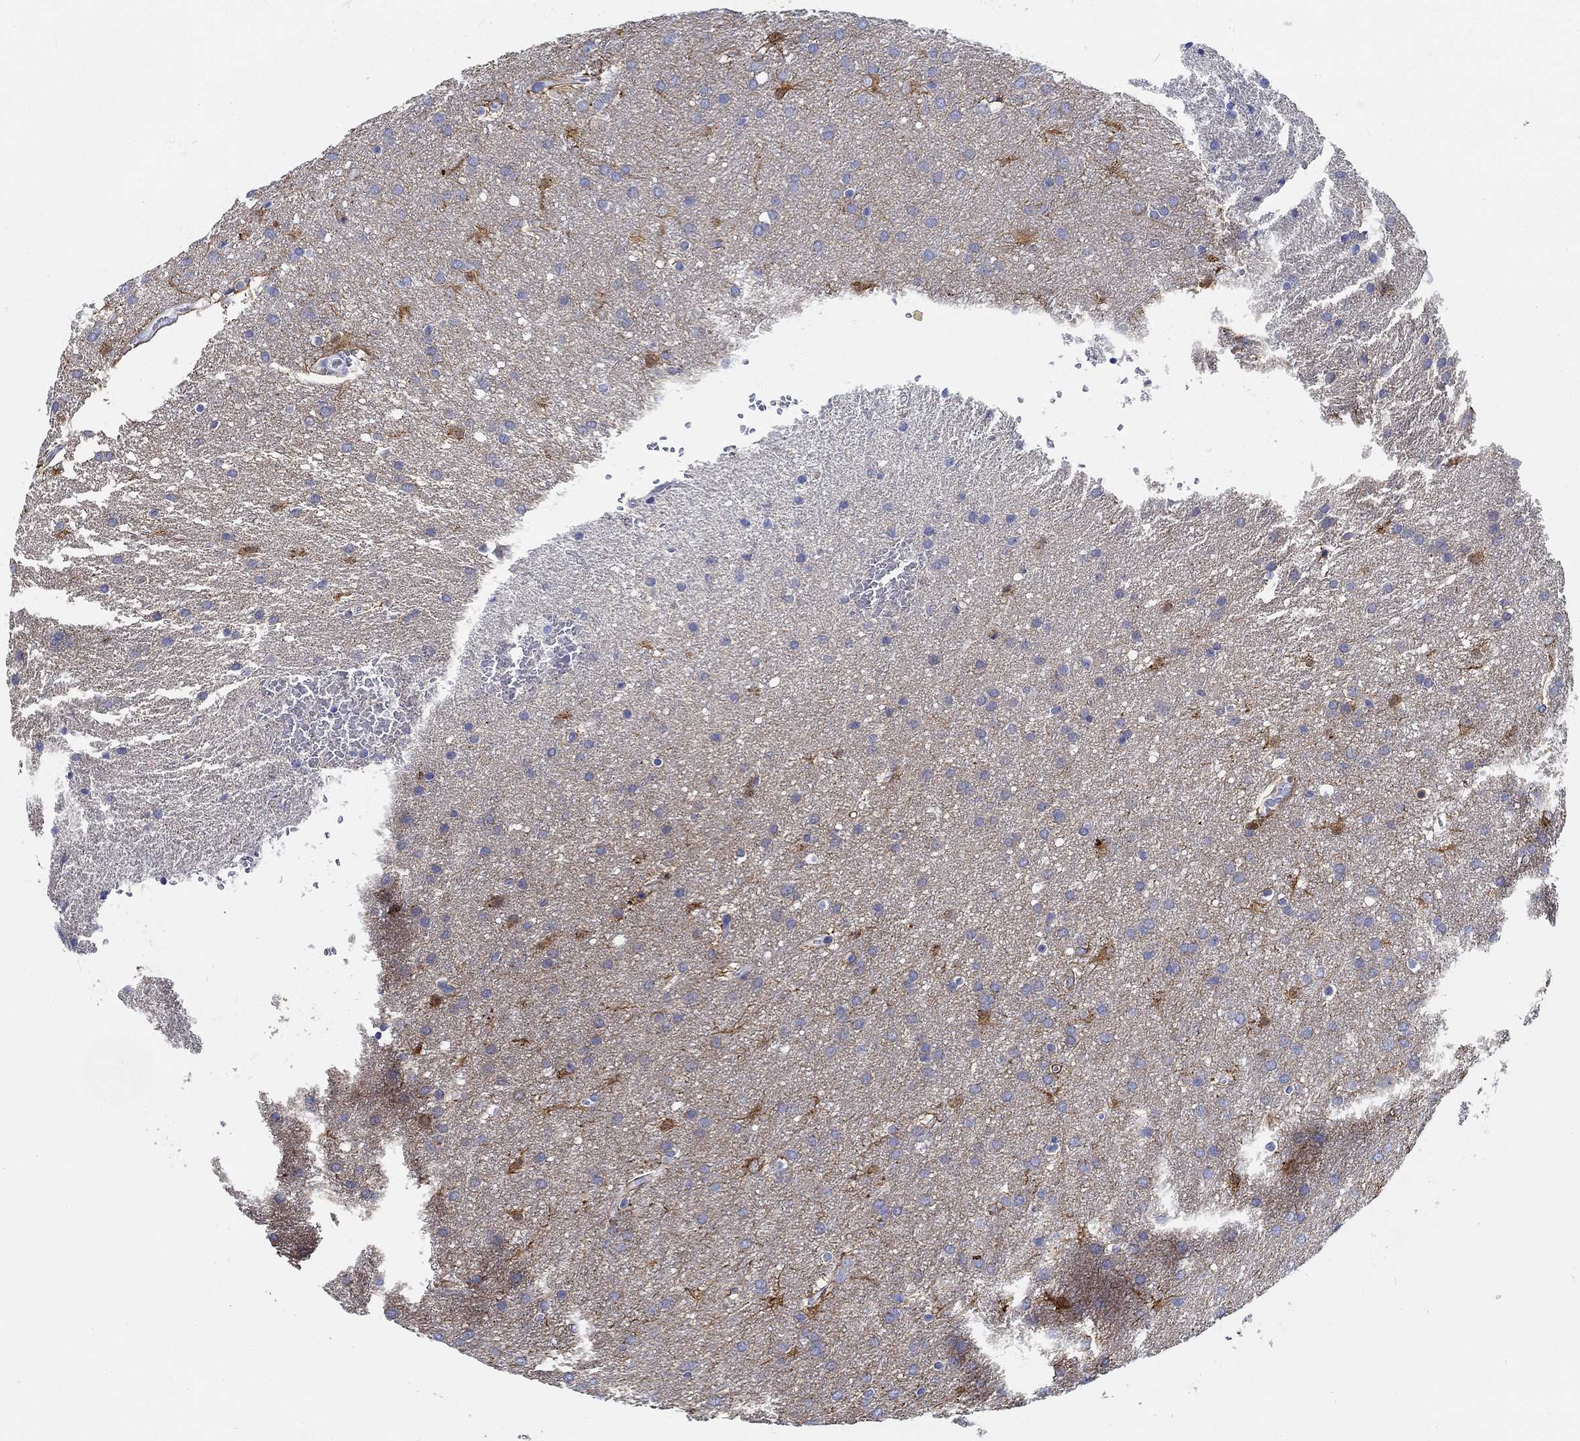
{"staining": {"intensity": "strong", "quantity": "<25%", "location": "cytoplasmic/membranous"}, "tissue": "glioma", "cell_type": "Tumor cells", "image_type": "cancer", "snomed": [{"axis": "morphology", "description": "Glioma, malignant, Low grade"}, {"axis": "topography", "description": "Brain"}], "caption": "Immunohistochemistry of glioma displays medium levels of strong cytoplasmic/membranous expression in approximately <25% of tumor cells.", "gene": "FBXO2", "patient": {"sex": "female", "age": 32}}